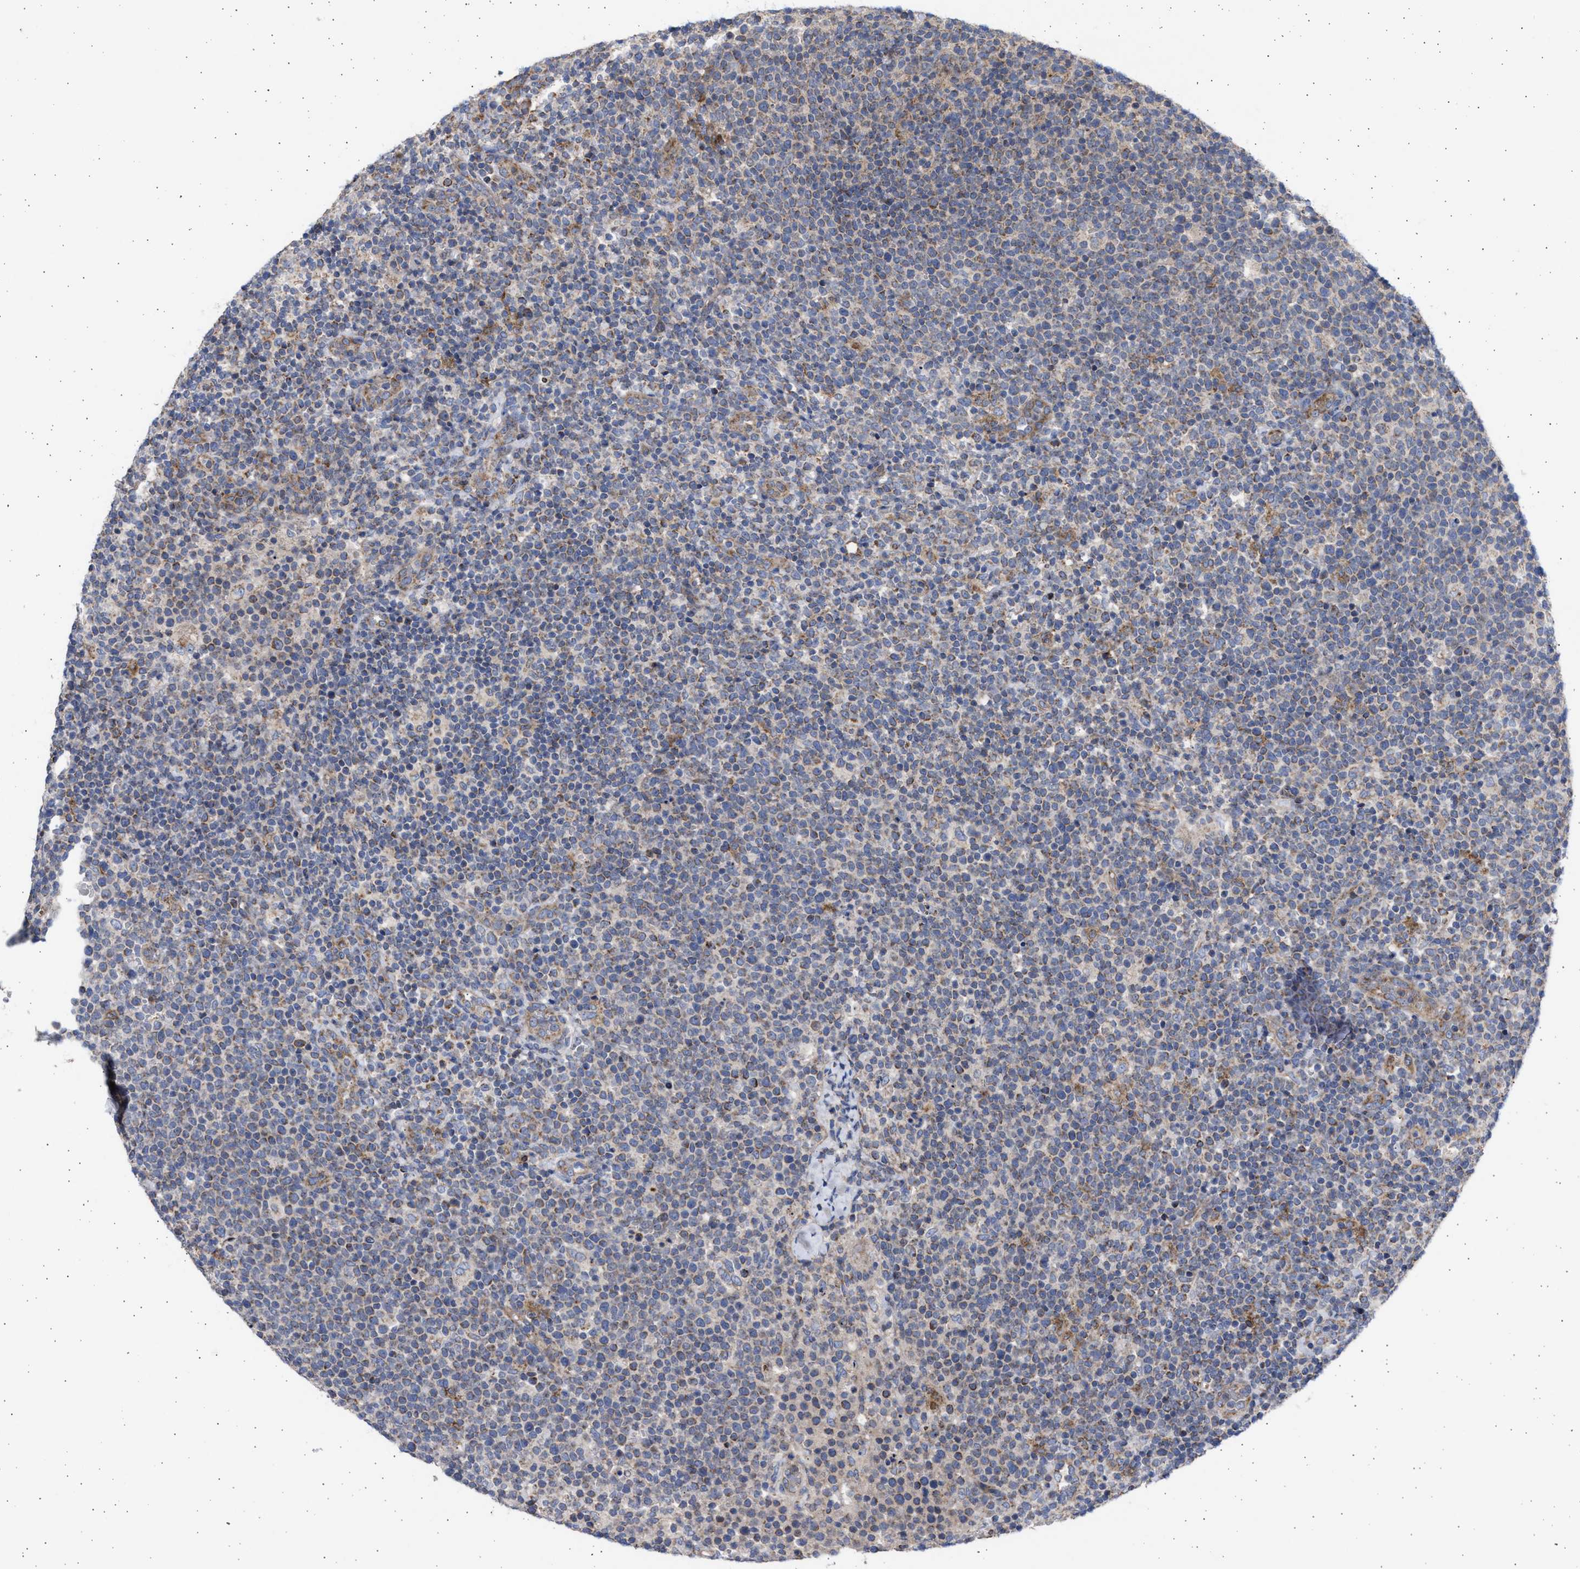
{"staining": {"intensity": "weak", "quantity": "25%-75%", "location": "cytoplasmic/membranous"}, "tissue": "lymphoma", "cell_type": "Tumor cells", "image_type": "cancer", "snomed": [{"axis": "morphology", "description": "Malignant lymphoma, non-Hodgkin's type, High grade"}, {"axis": "topography", "description": "Lymph node"}], "caption": "High-grade malignant lymphoma, non-Hodgkin's type was stained to show a protein in brown. There is low levels of weak cytoplasmic/membranous expression in about 25%-75% of tumor cells.", "gene": "TTC19", "patient": {"sex": "male", "age": 61}}